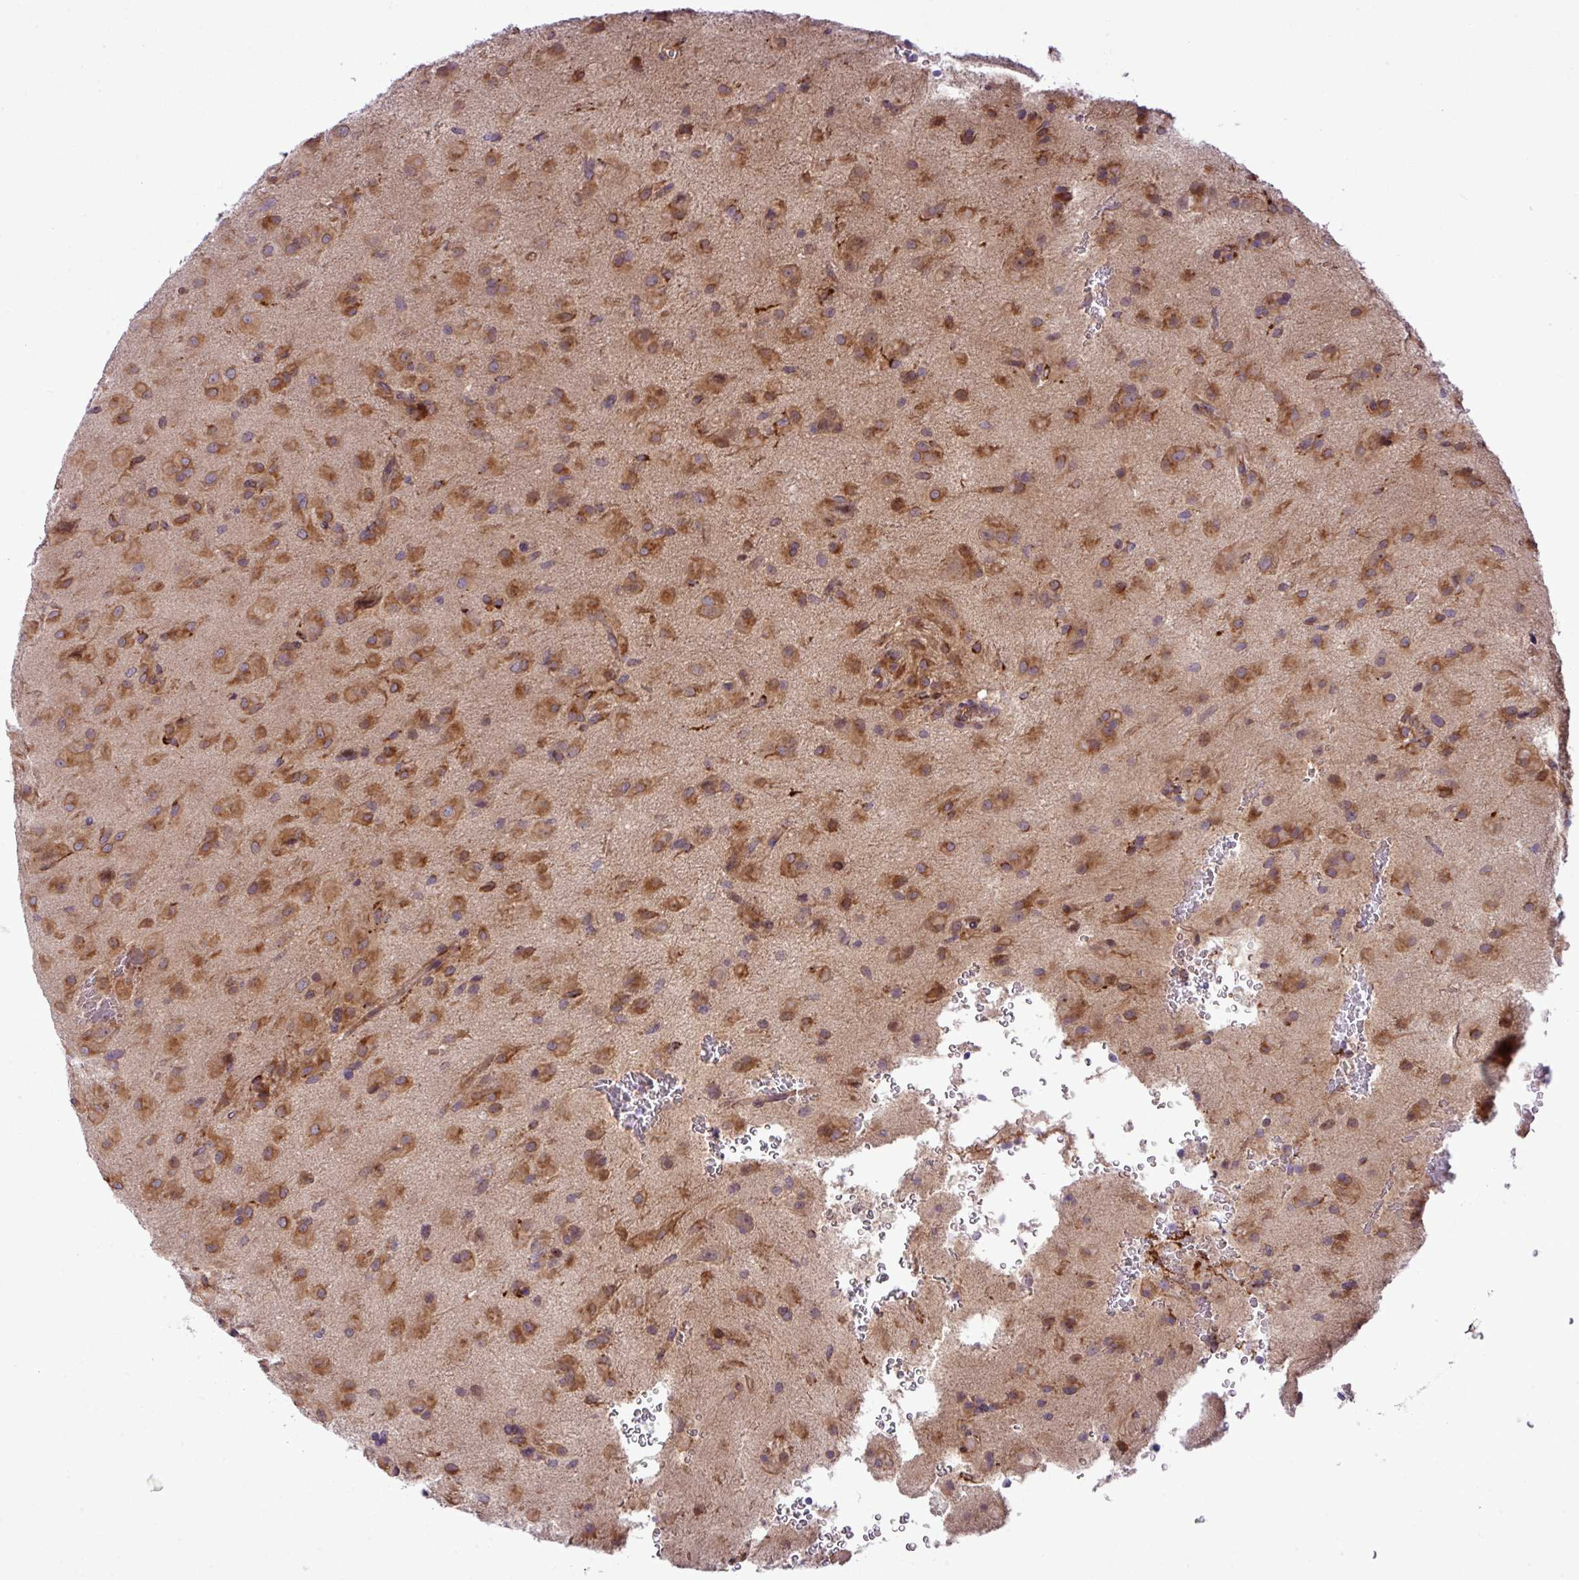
{"staining": {"intensity": "moderate", "quantity": ">75%", "location": "cytoplasmic/membranous"}, "tissue": "glioma", "cell_type": "Tumor cells", "image_type": "cancer", "snomed": [{"axis": "morphology", "description": "Glioma, malignant, Low grade"}, {"axis": "topography", "description": "Brain"}], "caption": "This is an image of immunohistochemistry staining of glioma, which shows moderate expression in the cytoplasmic/membranous of tumor cells.", "gene": "ZNF569", "patient": {"sex": "male", "age": 58}}